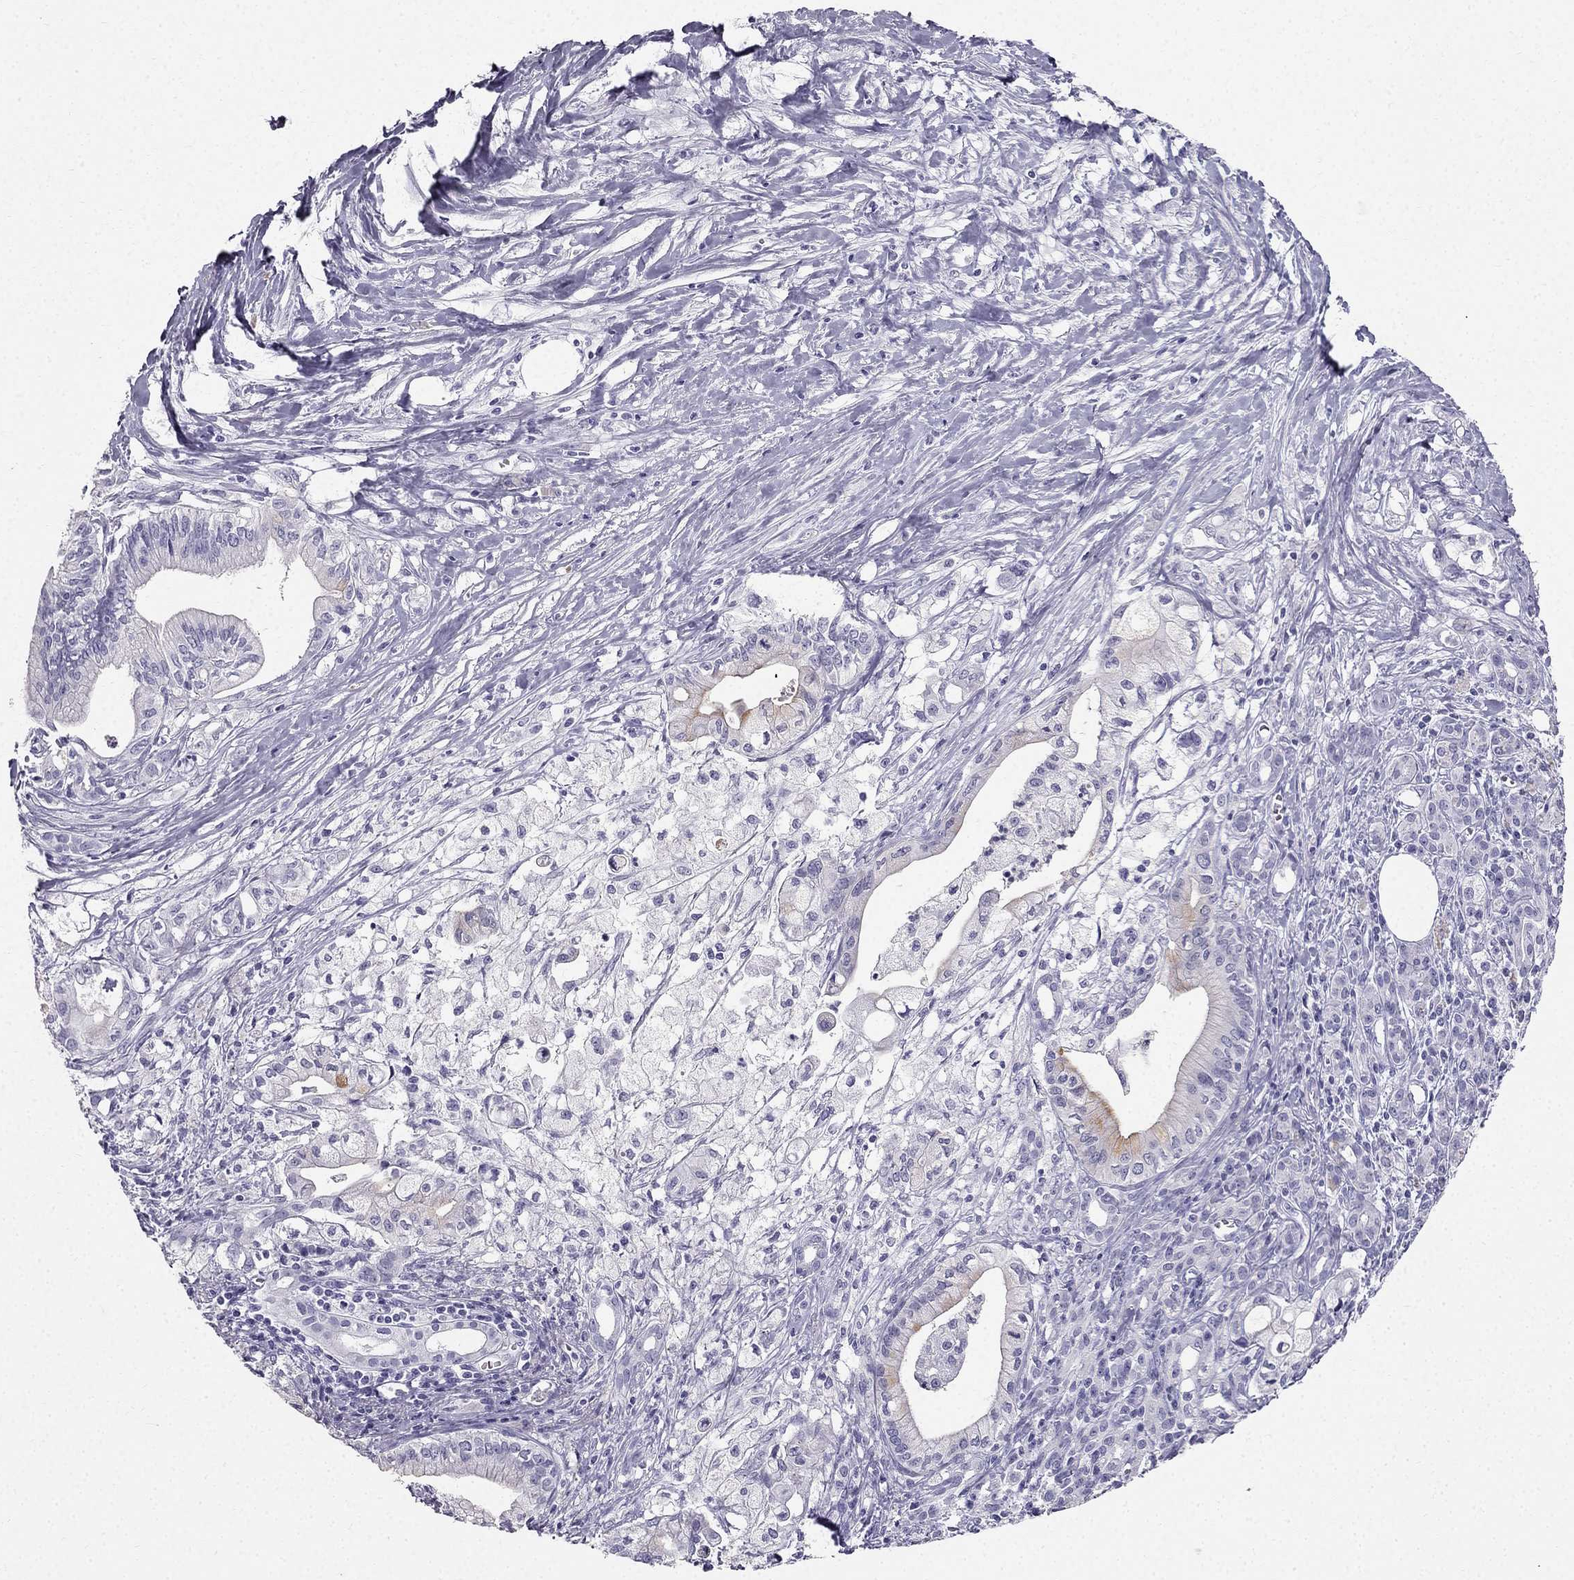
{"staining": {"intensity": "weak", "quantity": "<25%", "location": "cytoplasmic/membranous"}, "tissue": "pancreatic cancer", "cell_type": "Tumor cells", "image_type": "cancer", "snomed": [{"axis": "morphology", "description": "Adenocarcinoma, NOS"}, {"axis": "topography", "description": "Pancreas"}], "caption": "IHC of adenocarcinoma (pancreatic) demonstrates no positivity in tumor cells.", "gene": "TFF3", "patient": {"sex": "male", "age": 71}}